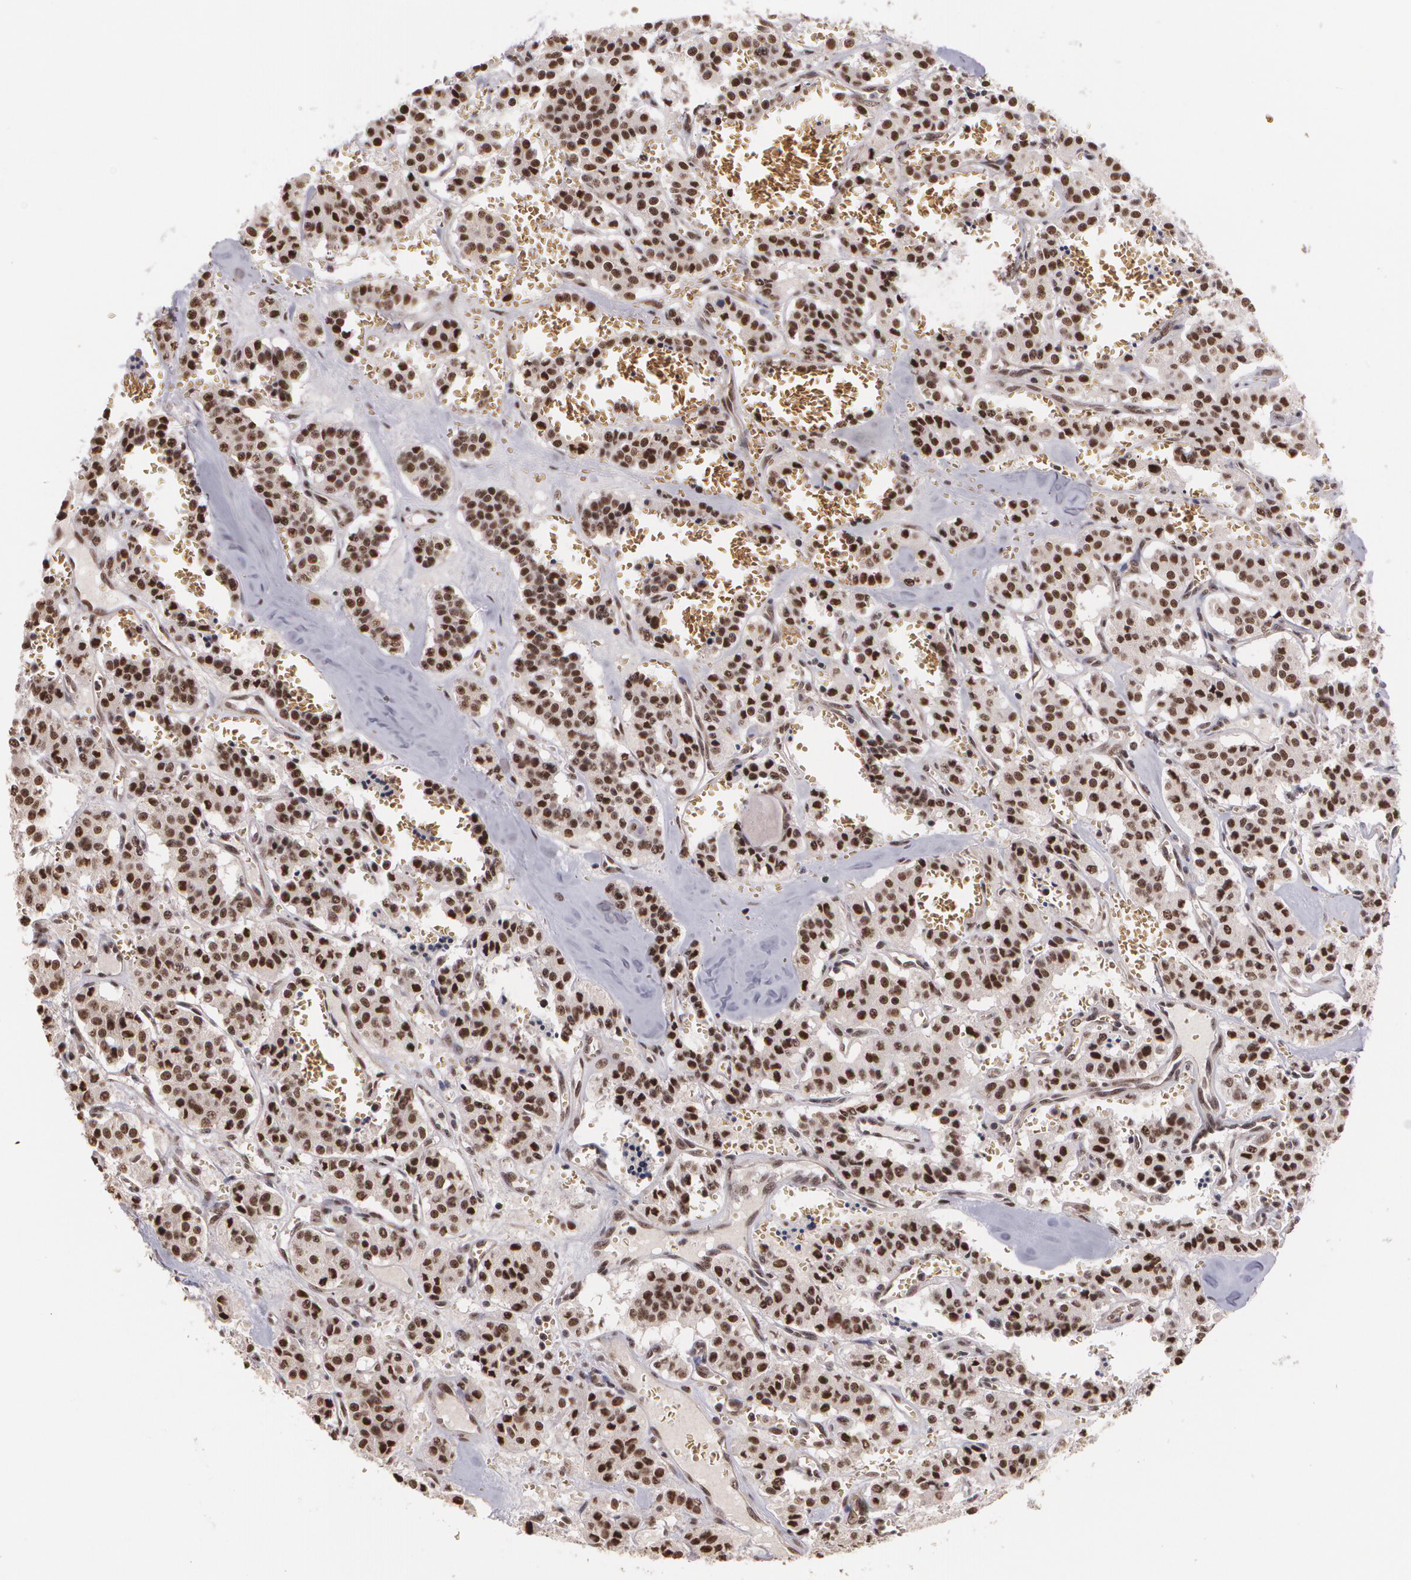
{"staining": {"intensity": "strong", "quantity": ">75%", "location": "cytoplasmic/membranous,nuclear"}, "tissue": "carcinoid", "cell_type": "Tumor cells", "image_type": "cancer", "snomed": [{"axis": "morphology", "description": "Carcinoid, malignant, NOS"}, {"axis": "topography", "description": "Bronchus"}], "caption": "Approximately >75% of tumor cells in carcinoid show strong cytoplasmic/membranous and nuclear protein staining as visualized by brown immunohistochemical staining.", "gene": "C6orf15", "patient": {"sex": "male", "age": 55}}